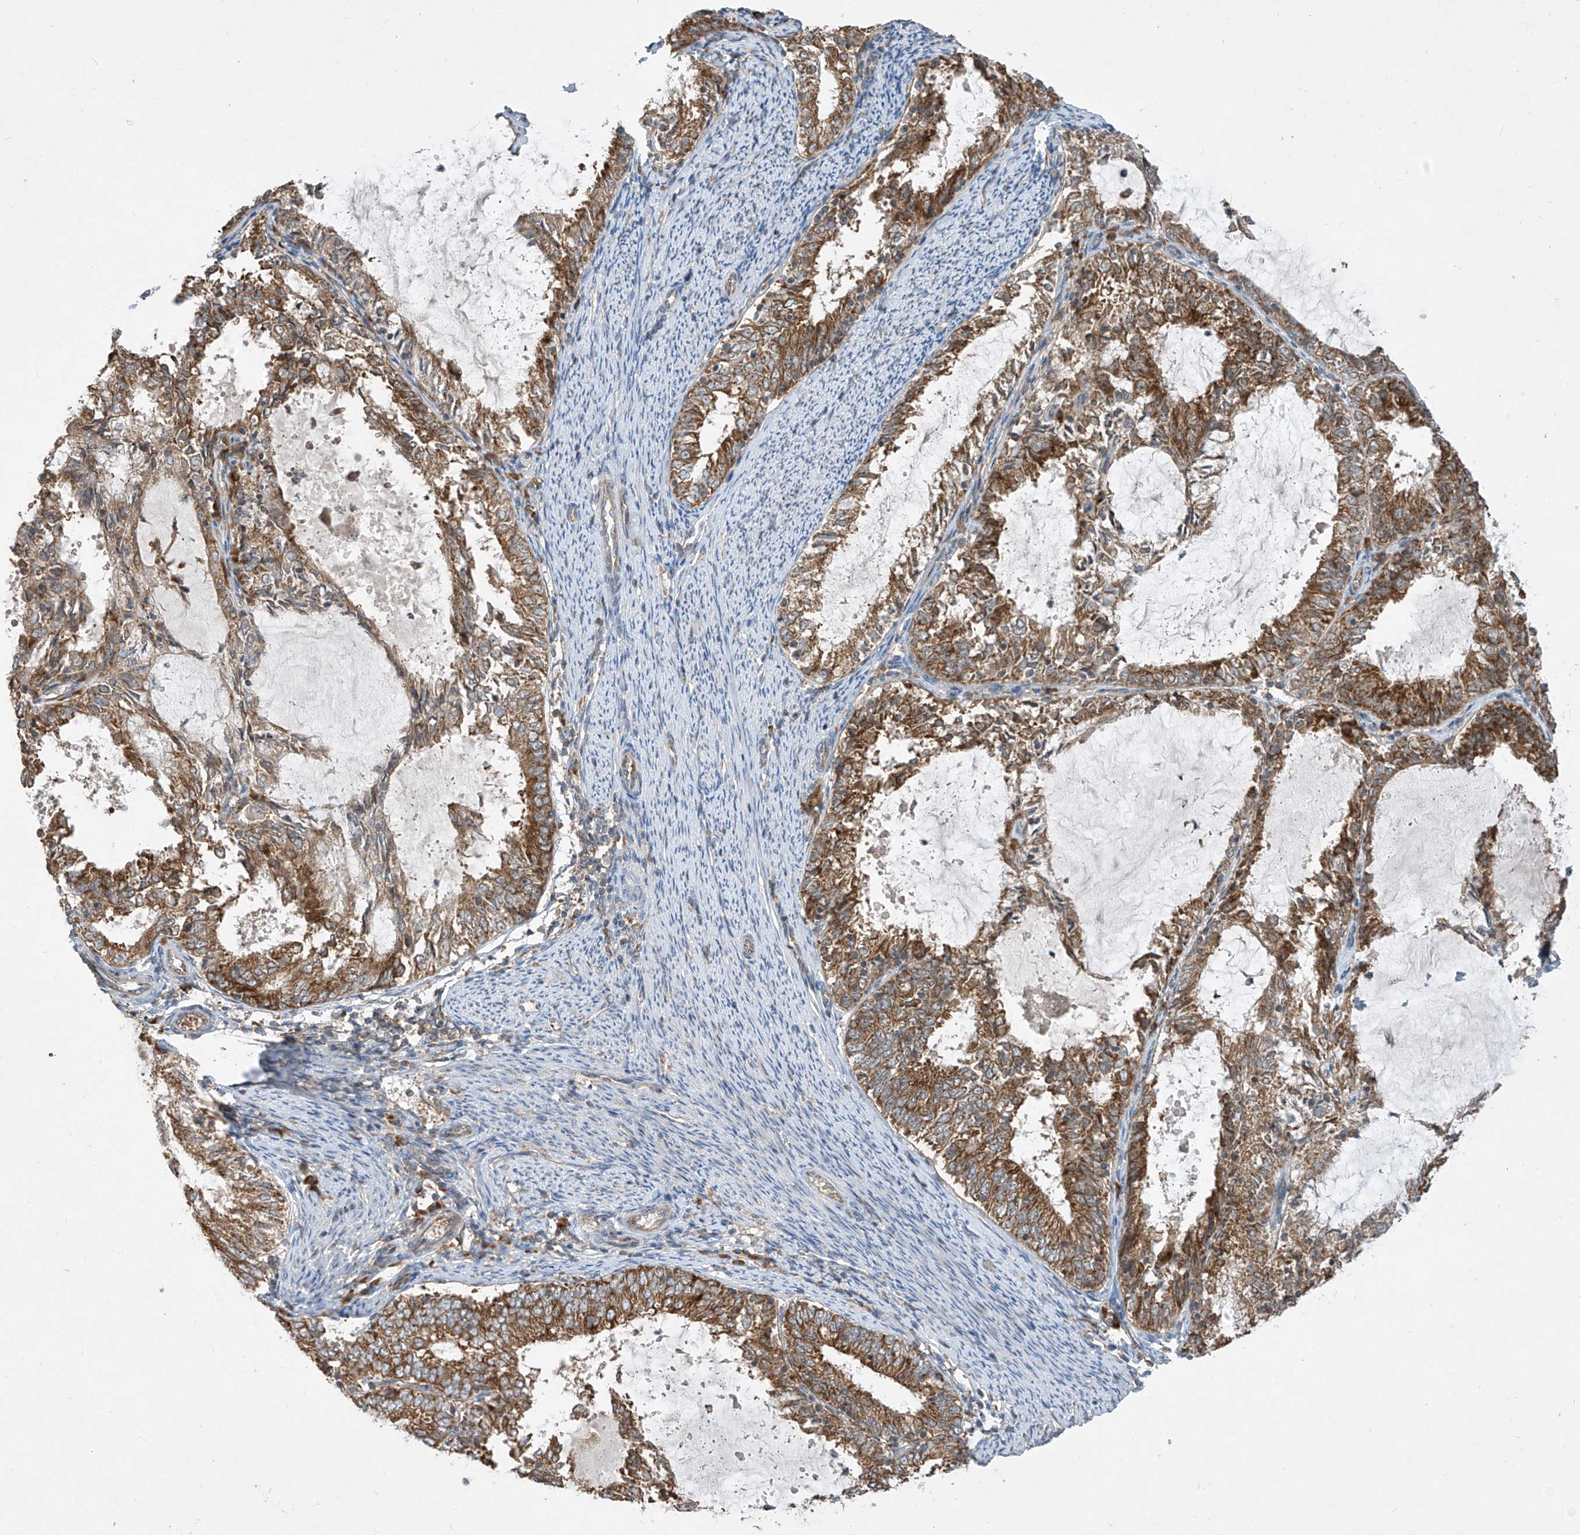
{"staining": {"intensity": "moderate", "quantity": ">75%", "location": "cytoplasmic/membranous"}, "tissue": "endometrial cancer", "cell_type": "Tumor cells", "image_type": "cancer", "snomed": [{"axis": "morphology", "description": "Adenocarcinoma, NOS"}, {"axis": "topography", "description": "Endometrium"}], "caption": "IHC photomicrograph of human endometrial cancer stained for a protein (brown), which reveals medium levels of moderate cytoplasmic/membranous positivity in approximately >75% of tumor cells.", "gene": "RPL34", "patient": {"sex": "female", "age": 57}}